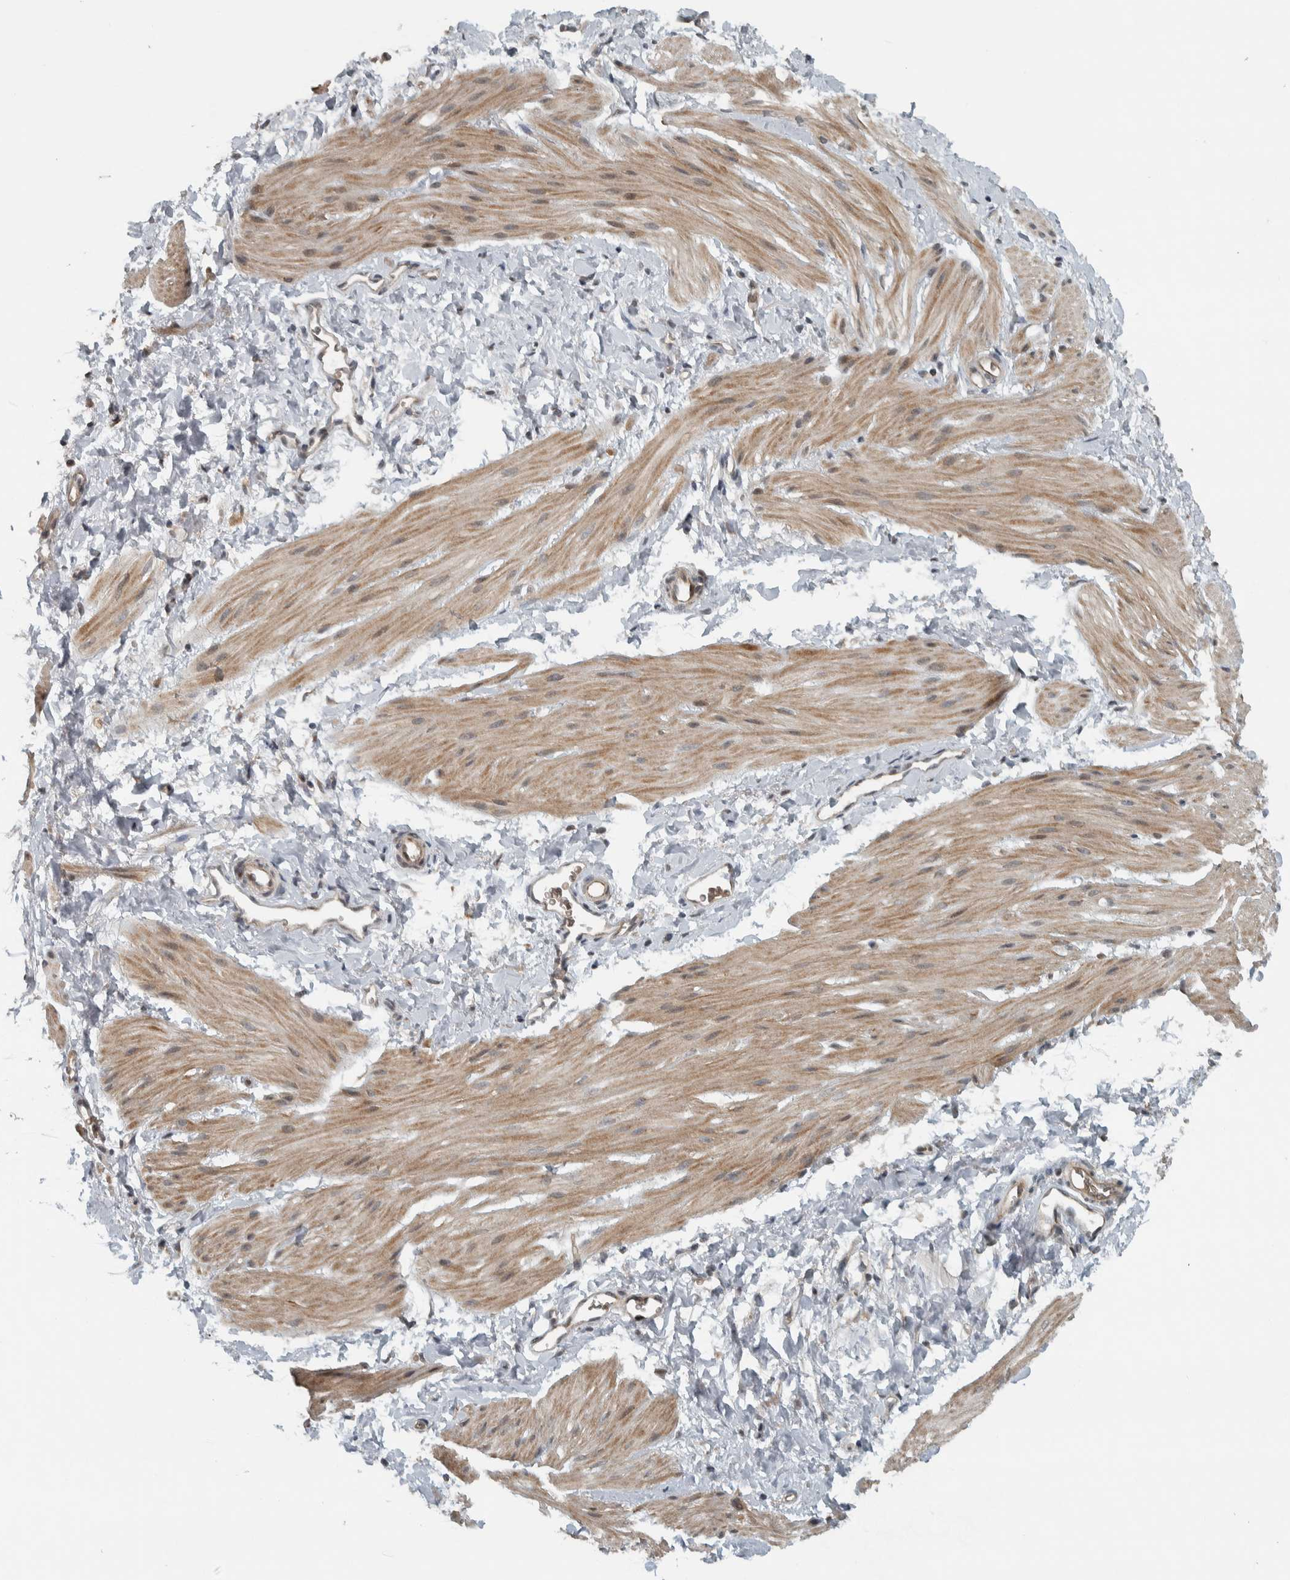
{"staining": {"intensity": "moderate", "quantity": "25%-75%", "location": "cytoplasmic/membranous"}, "tissue": "smooth muscle", "cell_type": "Smooth muscle cells", "image_type": "normal", "snomed": [{"axis": "morphology", "description": "Normal tissue, NOS"}, {"axis": "topography", "description": "Smooth muscle"}], "caption": "Immunohistochemistry (IHC) photomicrograph of normal human smooth muscle stained for a protein (brown), which exhibits medium levels of moderate cytoplasmic/membranous staining in approximately 25%-75% of smooth muscle cells.", "gene": "NAPG", "patient": {"sex": "male", "age": 16}}